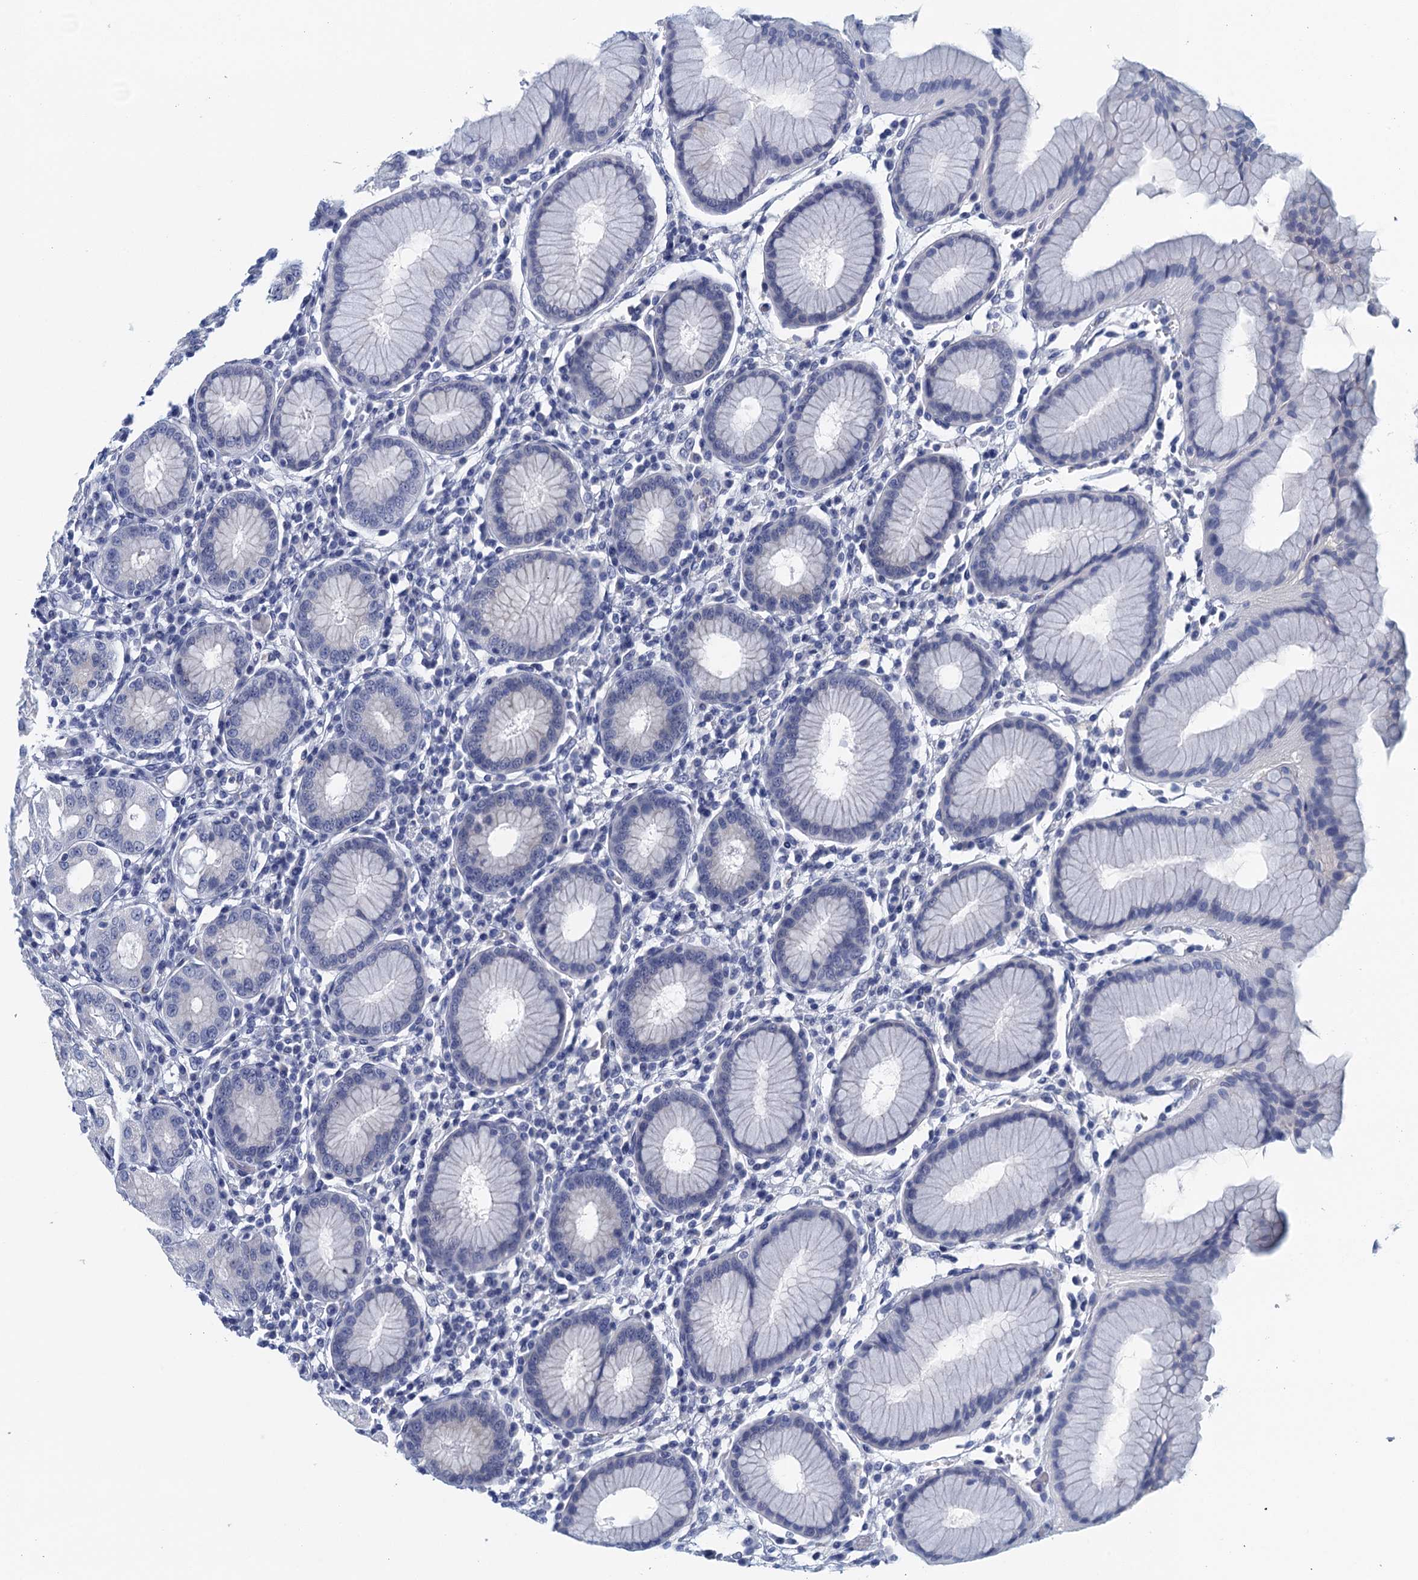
{"staining": {"intensity": "negative", "quantity": "none", "location": "none"}, "tissue": "stomach", "cell_type": "Glandular cells", "image_type": "normal", "snomed": [{"axis": "morphology", "description": "Normal tissue, NOS"}, {"axis": "topography", "description": "Stomach"}, {"axis": "topography", "description": "Stomach, lower"}], "caption": "DAB (3,3'-diaminobenzidine) immunohistochemical staining of normal stomach exhibits no significant staining in glandular cells.", "gene": "CYP51A1", "patient": {"sex": "female", "age": 56}}